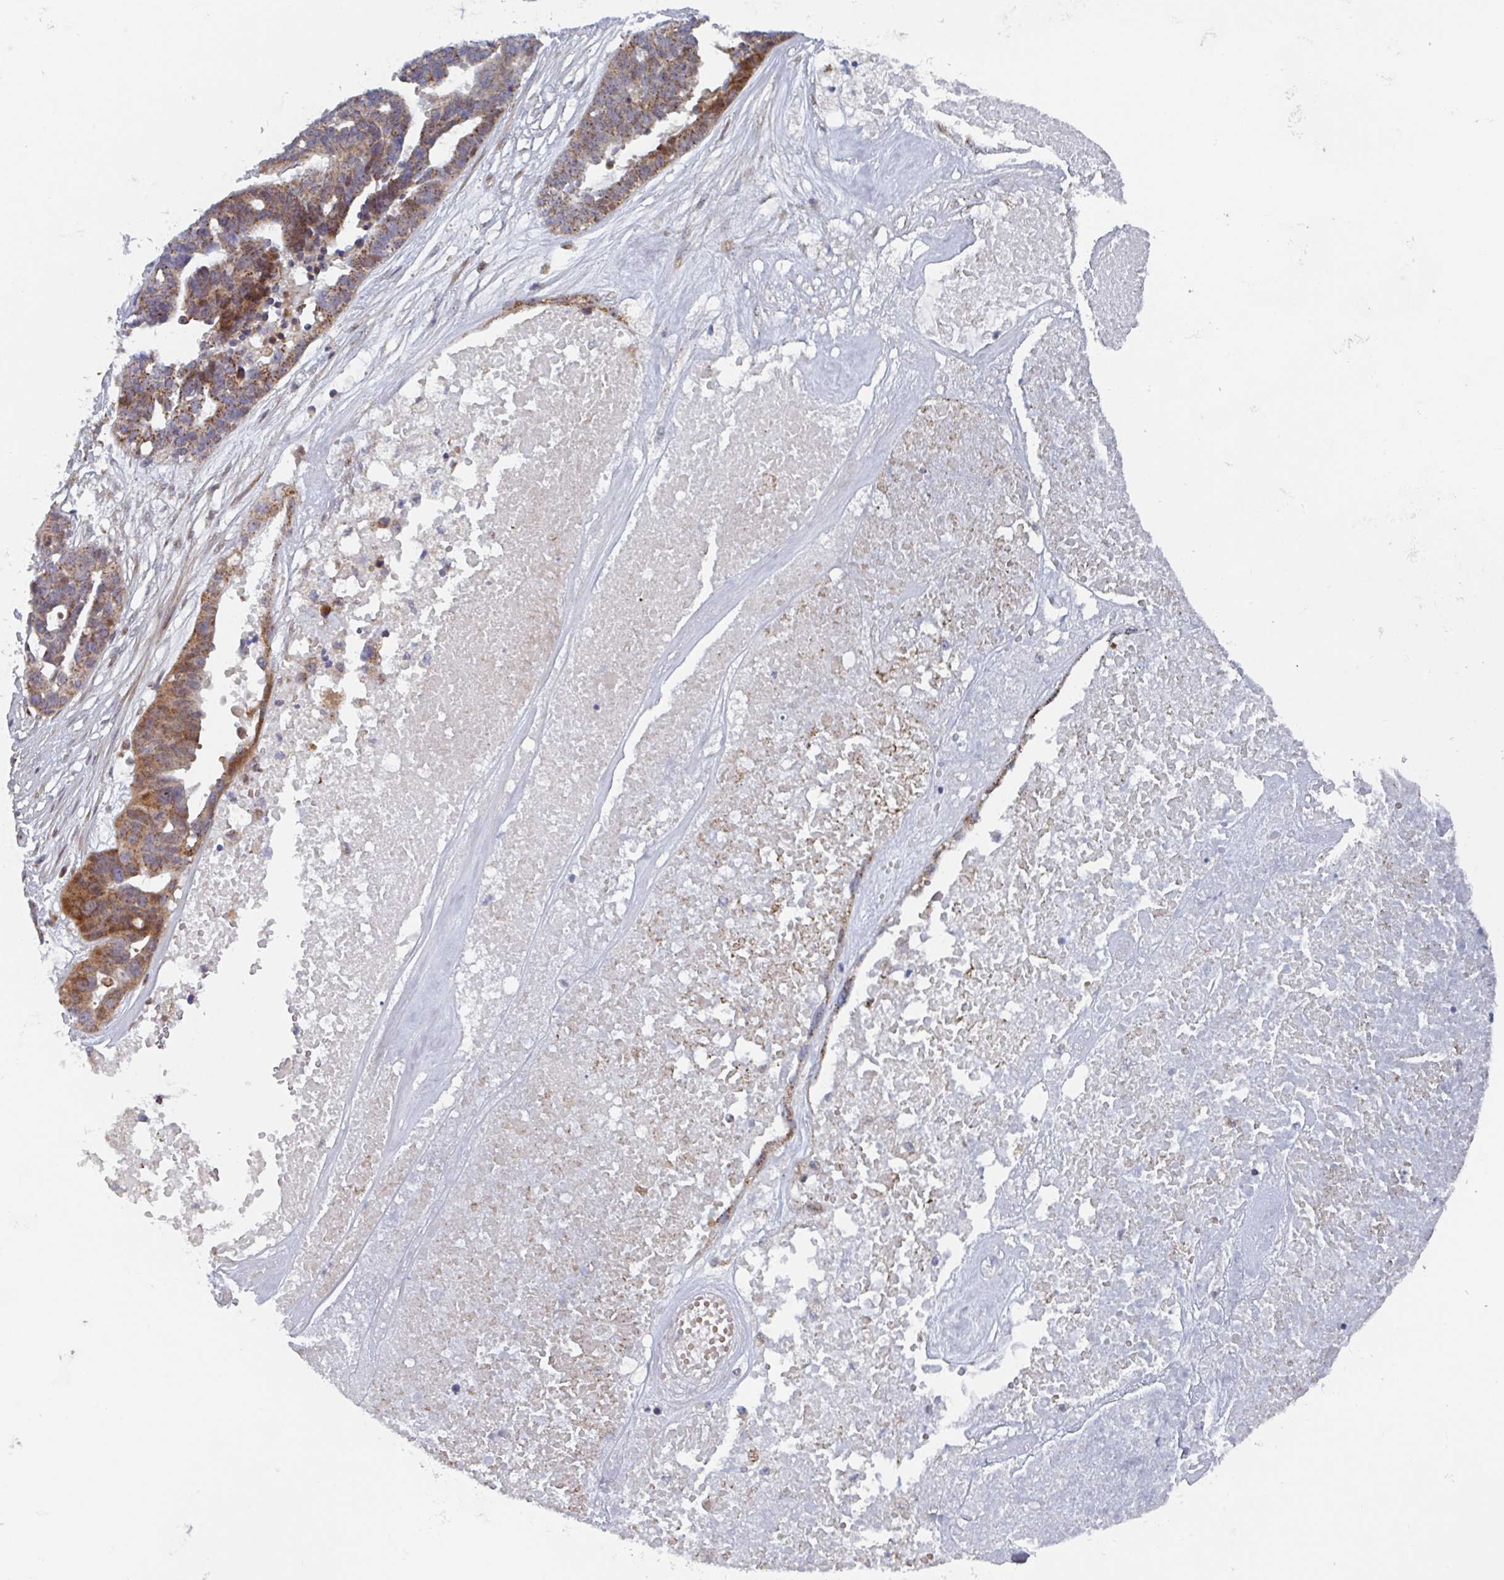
{"staining": {"intensity": "moderate", "quantity": ">75%", "location": "cytoplasmic/membranous,nuclear"}, "tissue": "ovarian cancer", "cell_type": "Tumor cells", "image_type": "cancer", "snomed": [{"axis": "morphology", "description": "Cystadenocarcinoma, serous, NOS"}, {"axis": "topography", "description": "Ovary"}], "caption": "Immunohistochemical staining of ovarian cancer (serous cystadenocarcinoma) shows medium levels of moderate cytoplasmic/membranous and nuclear staining in about >75% of tumor cells.", "gene": "ZNF644", "patient": {"sex": "female", "age": 59}}